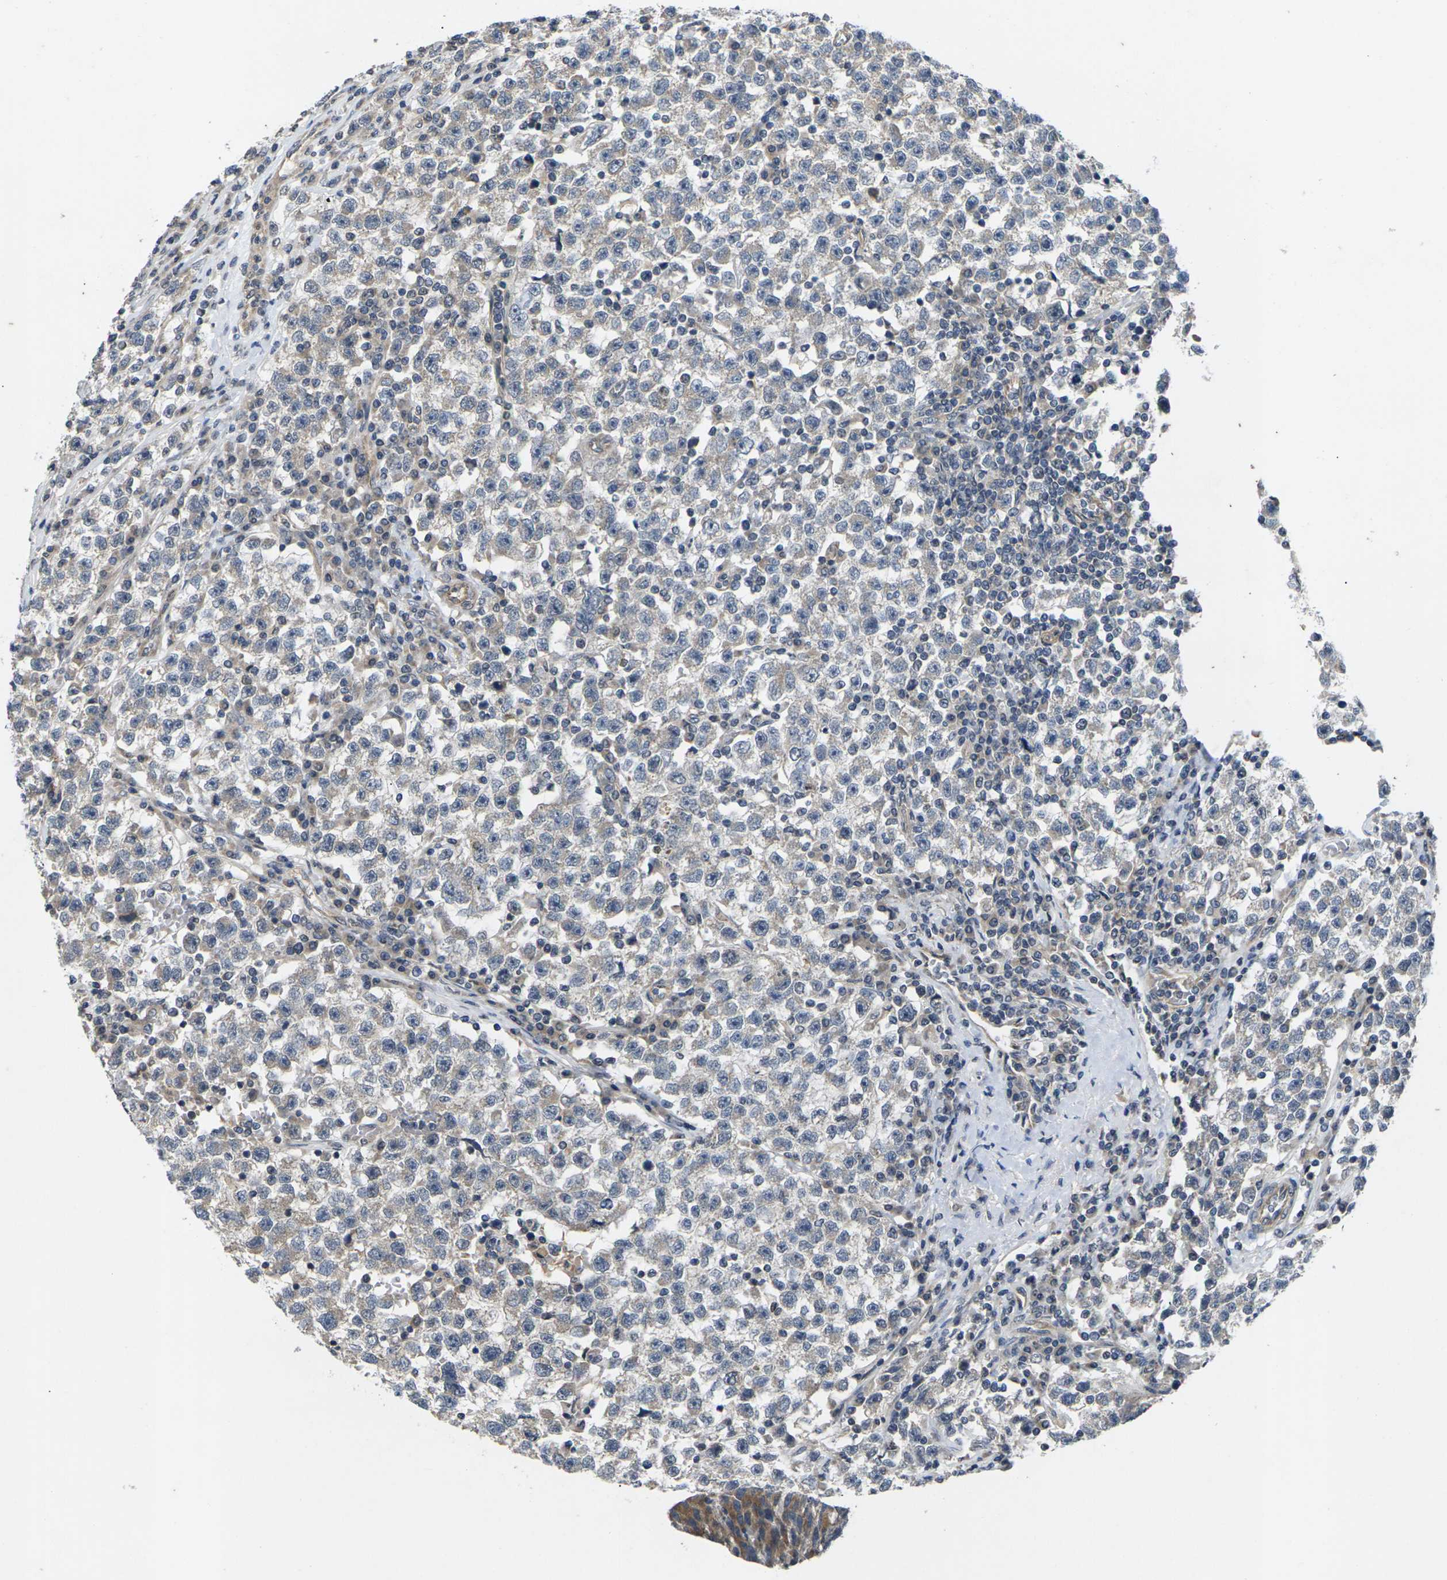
{"staining": {"intensity": "weak", "quantity": ">75%", "location": "cytoplasmic/membranous"}, "tissue": "testis cancer", "cell_type": "Tumor cells", "image_type": "cancer", "snomed": [{"axis": "morphology", "description": "Seminoma, NOS"}, {"axis": "topography", "description": "Testis"}], "caption": "There is low levels of weak cytoplasmic/membranous staining in tumor cells of testis cancer, as demonstrated by immunohistochemical staining (brown color).", "gene": "DKK2", "patient": {"sex": "male", "age": 22}}